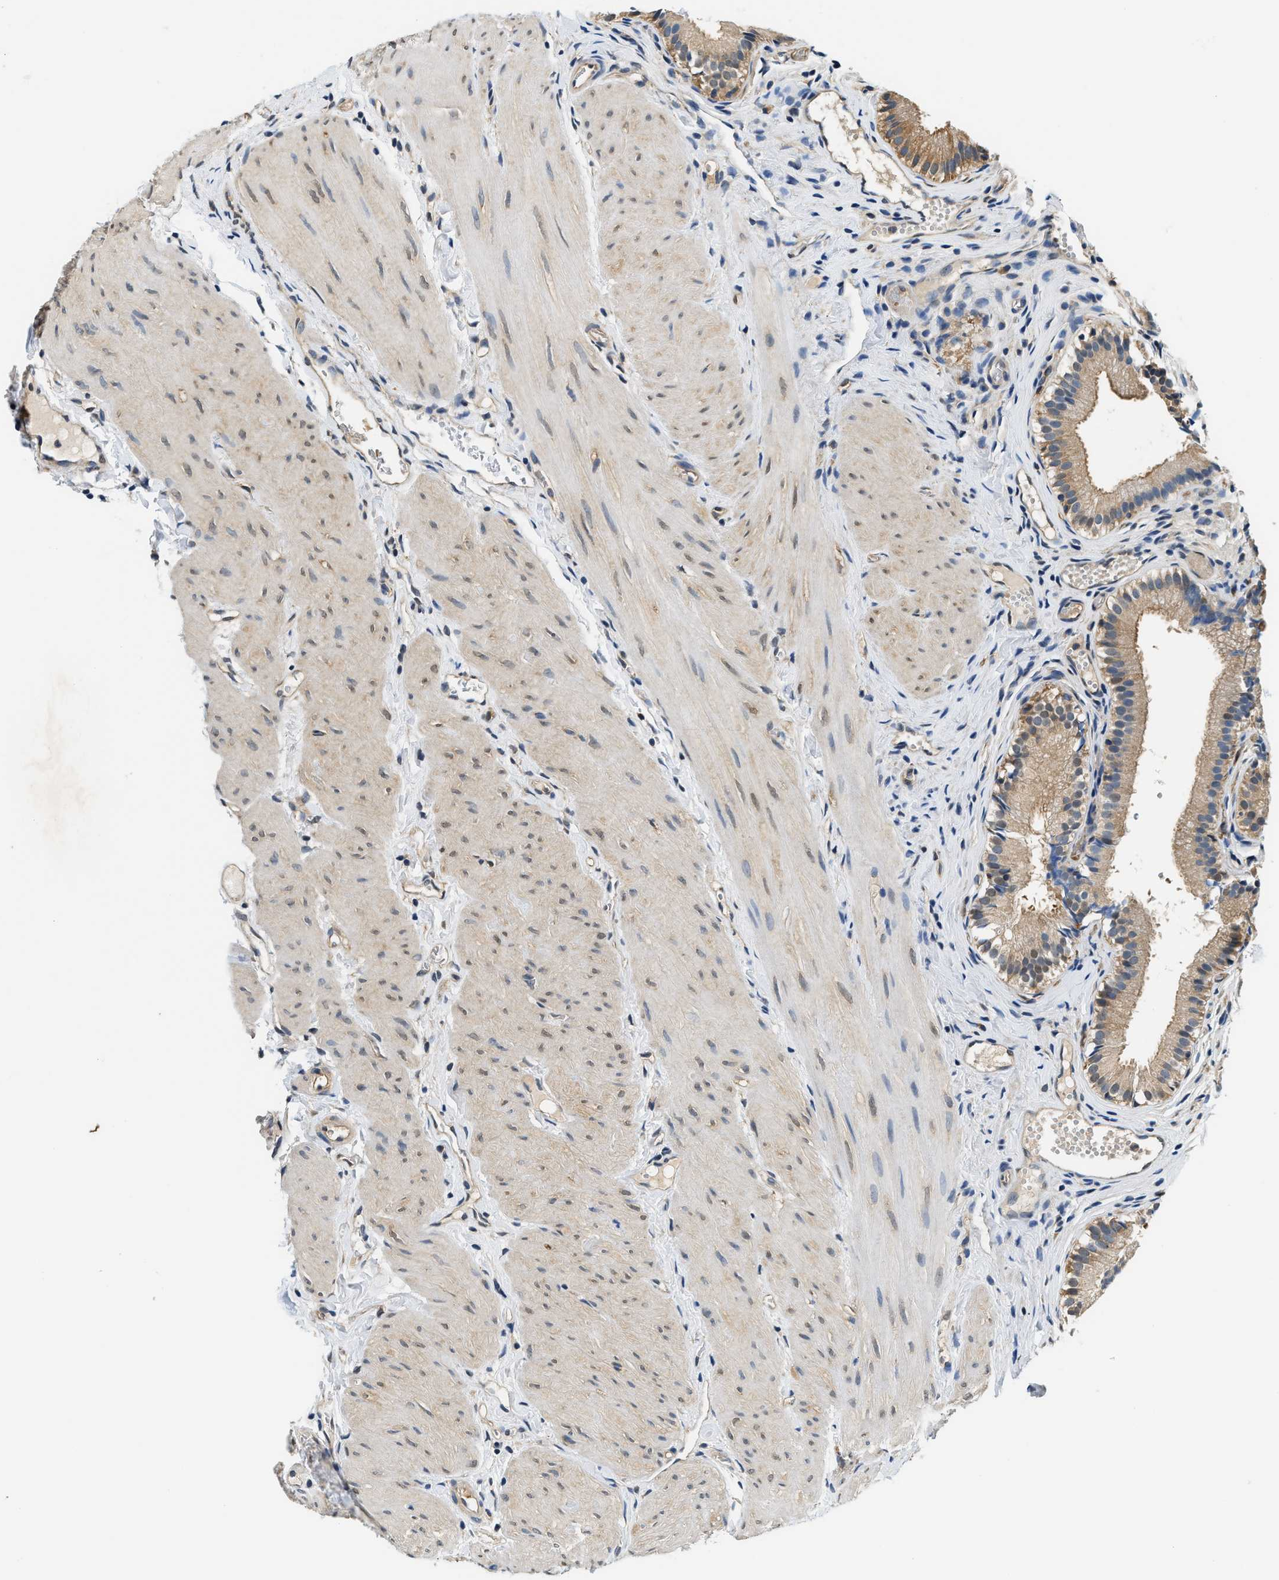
{"staining": {"intensity": "moderate", "quantity": ">75%", "location": "cytoplasmic/membranous"}, "tissue": "gallbladder", "cell_type": "Glandular cells", "image_type": "normal", "snomed": [{"axis": "morphology", "description": "Normal tissue, NOS"}, {"axis": "topography", "description": "Gallbladder"}], "caption": "DAB immunohistochemical staining of unremarkable gallbladder displays moderate cytoplasmic/membranous protein expression in about >75% of glandular cells. (Brightfield microscopy of DAB IHC at high magnification).", "gene": "BCL7C", "patient": {"sex": "female", "age": 26}}